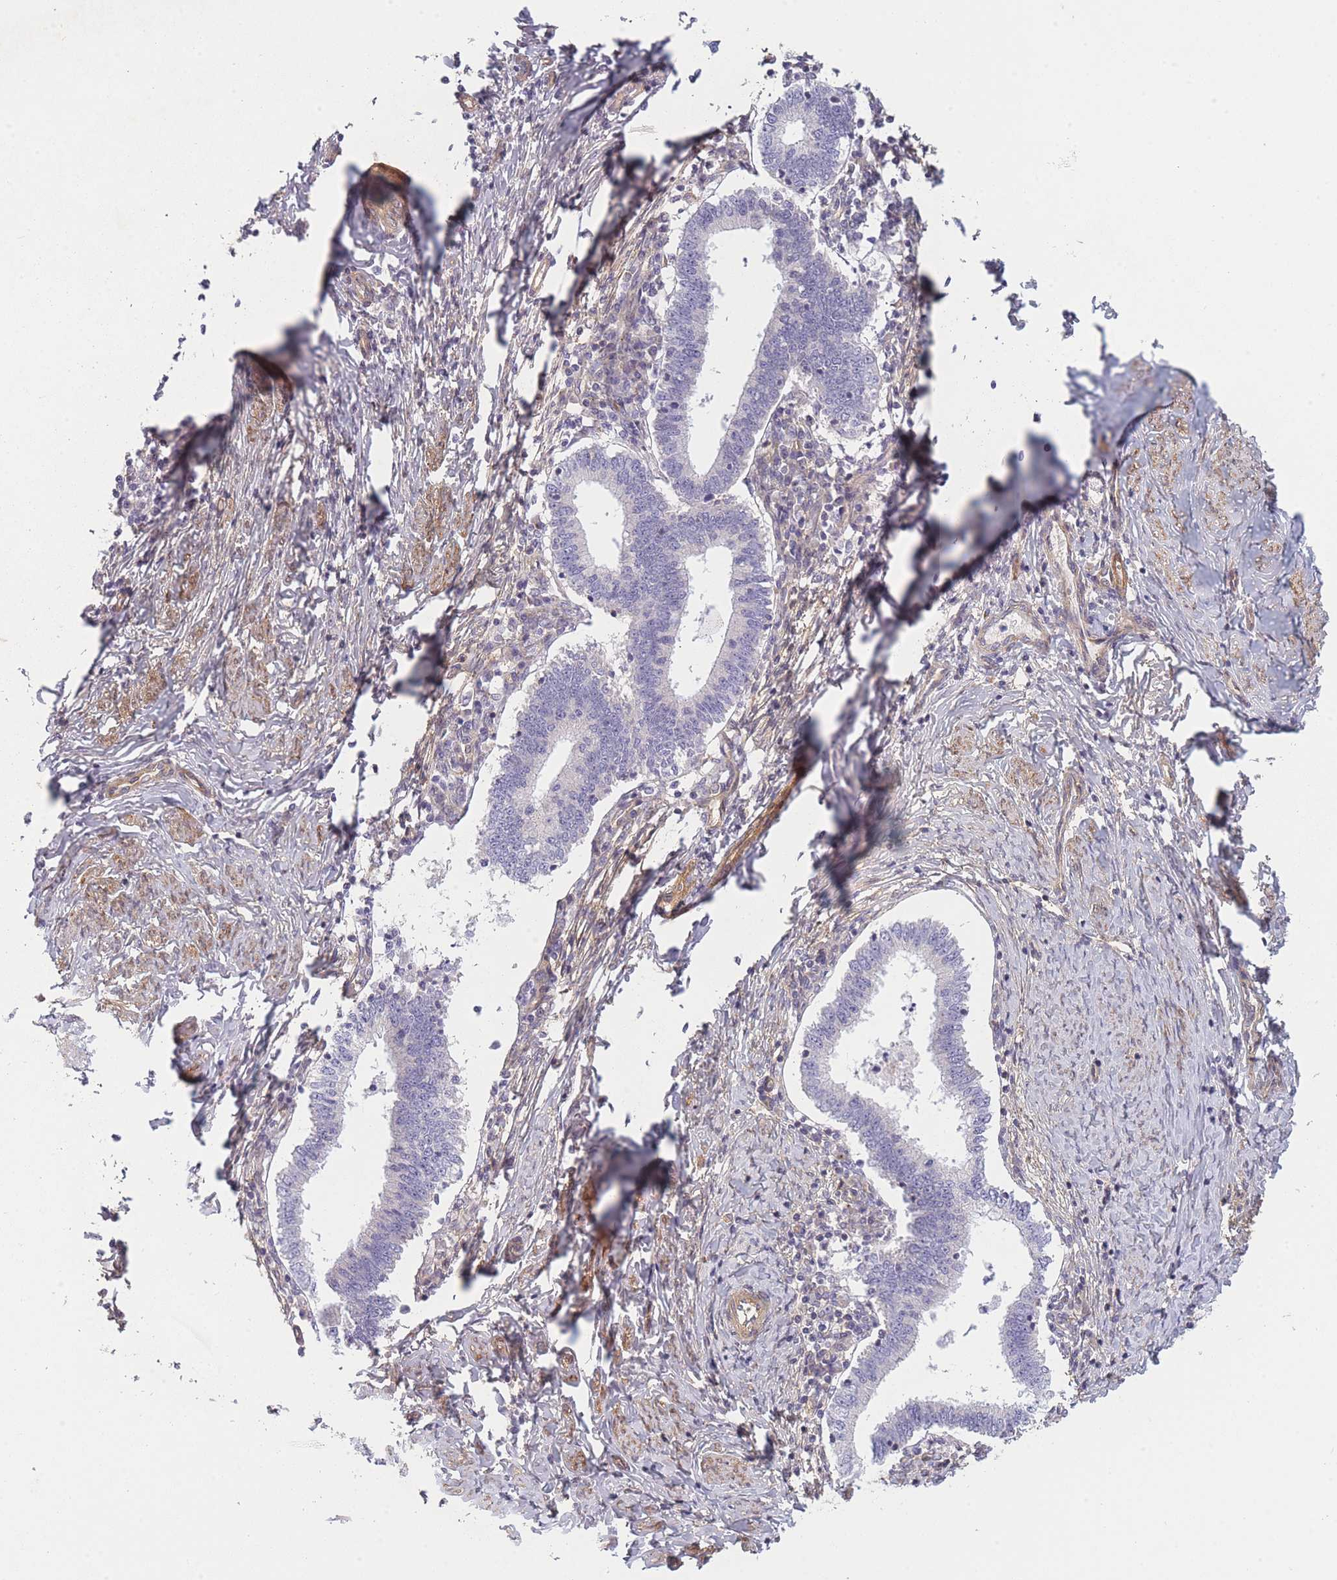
{"staining": {"intensity": "negative", "quantity": "none", "location": "none"}, "tissue": "cervical cancer", "cell_type": "Tumor cells", "image_type": "cancer", "snomed": [{"axis": "morphology", "description": "Adenocarcinoma, NOS"}, {"axis": "topography", "description": "Cervix"}], "caption": "This is an immunohistochemistry histopathology image of human cervical cancer. There is no expression in tumor cells.", "gene": "SLC7A6", "patient": {"sex": "female", "age": 36}}